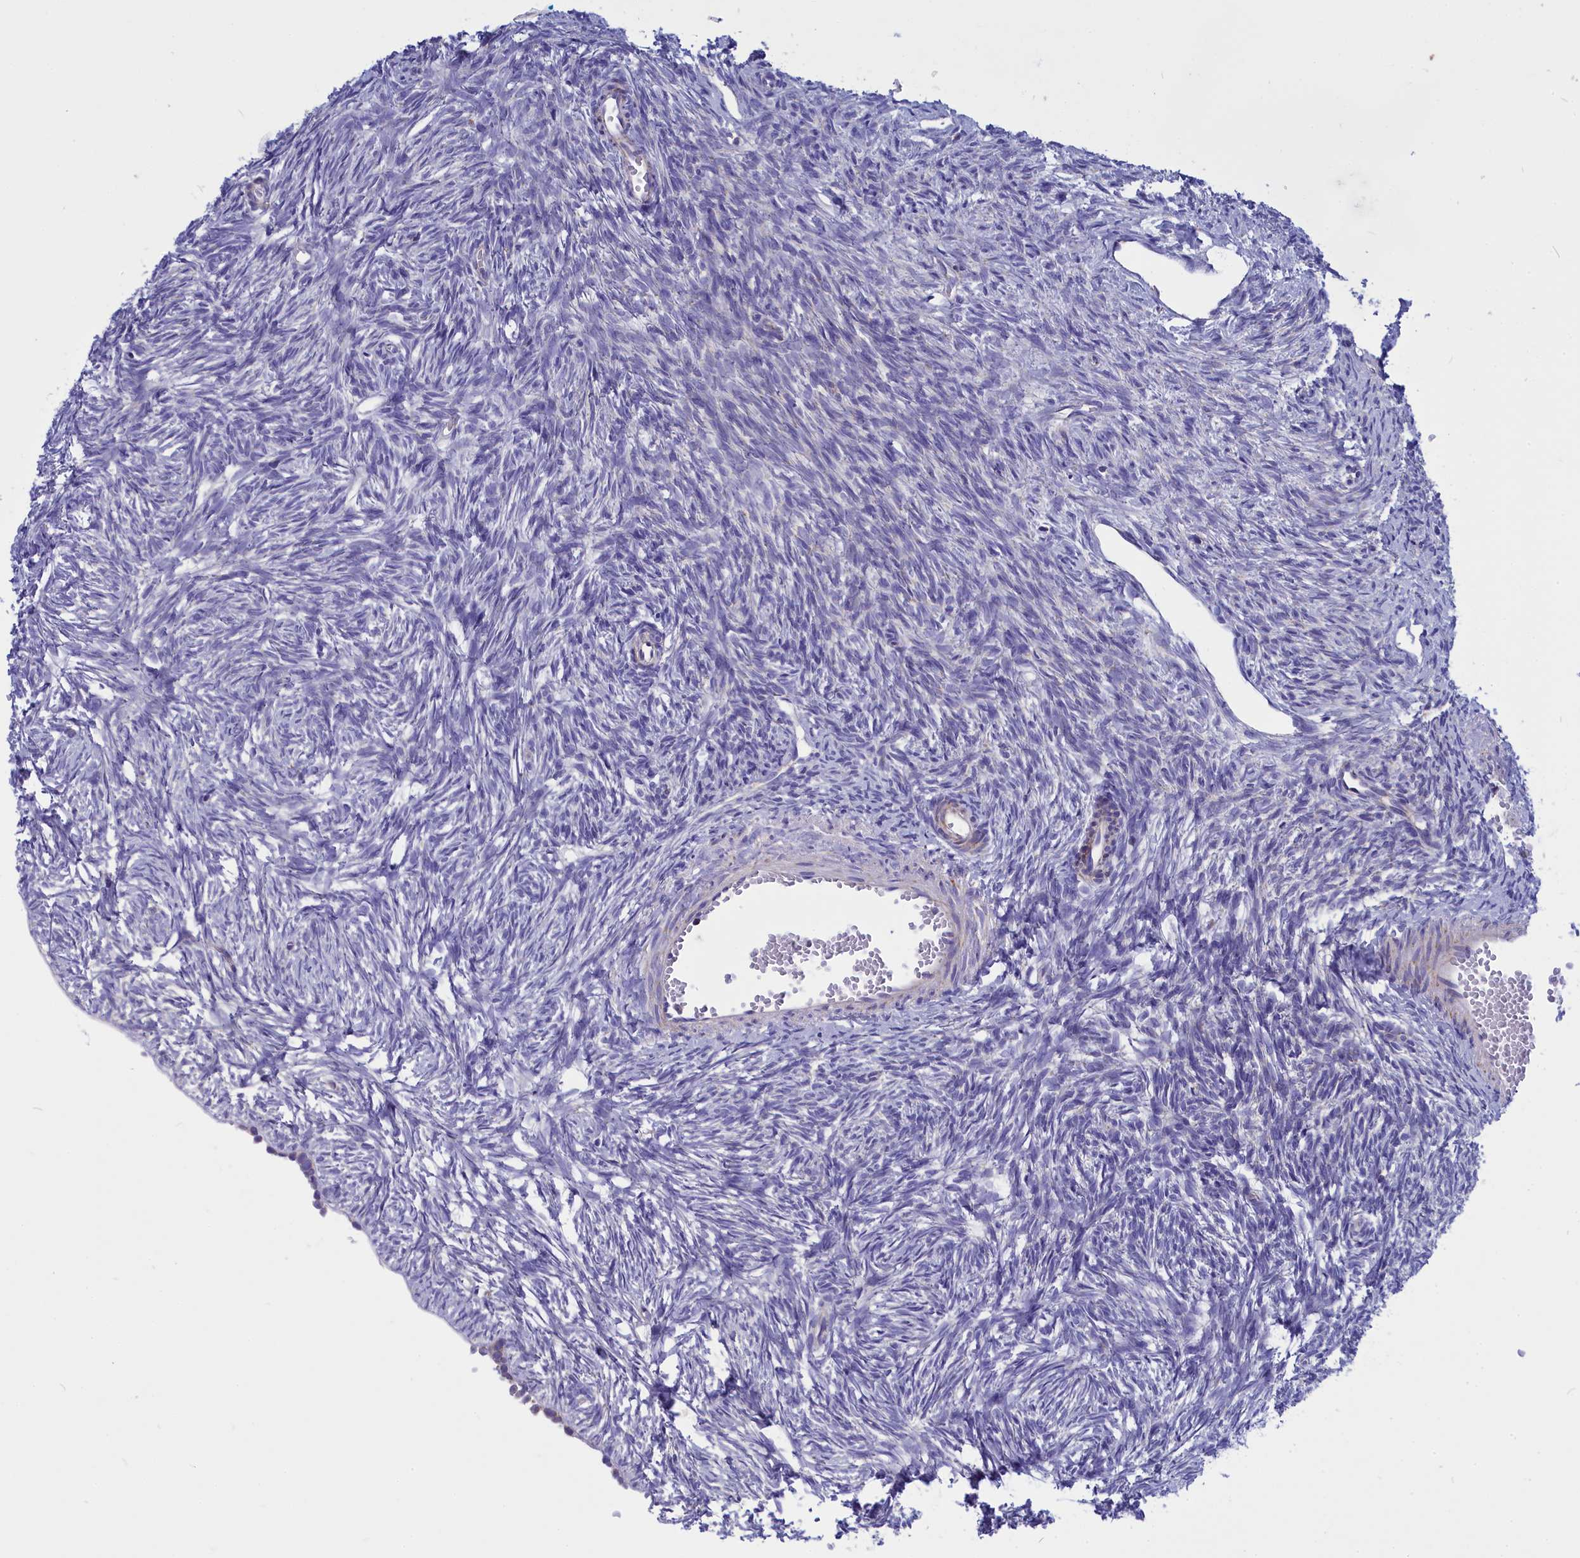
{"staining": {"intensity": "moderate", "quantity": "<25%", "location": "cytoplasmic/membranous"}, "tissue": "ovary", "cell_type": "Follicle cells", "image_type": "normal", "snomed": [{"axis": "morphology", "description": "Normal tissue, NOS"}, {"axis": "topography", "description": "Ovary"}], "caption": "Ovary was stained to show a protein in brown. There is low levels of moderate cytoplasmic/membranous positivity in approximately <25% of follicle cells. (brown staining indicates protein expression, while blue staining denotes nuclei).", "gene": "CCRL2", "patient": {"sex": "female", "age": 51}}